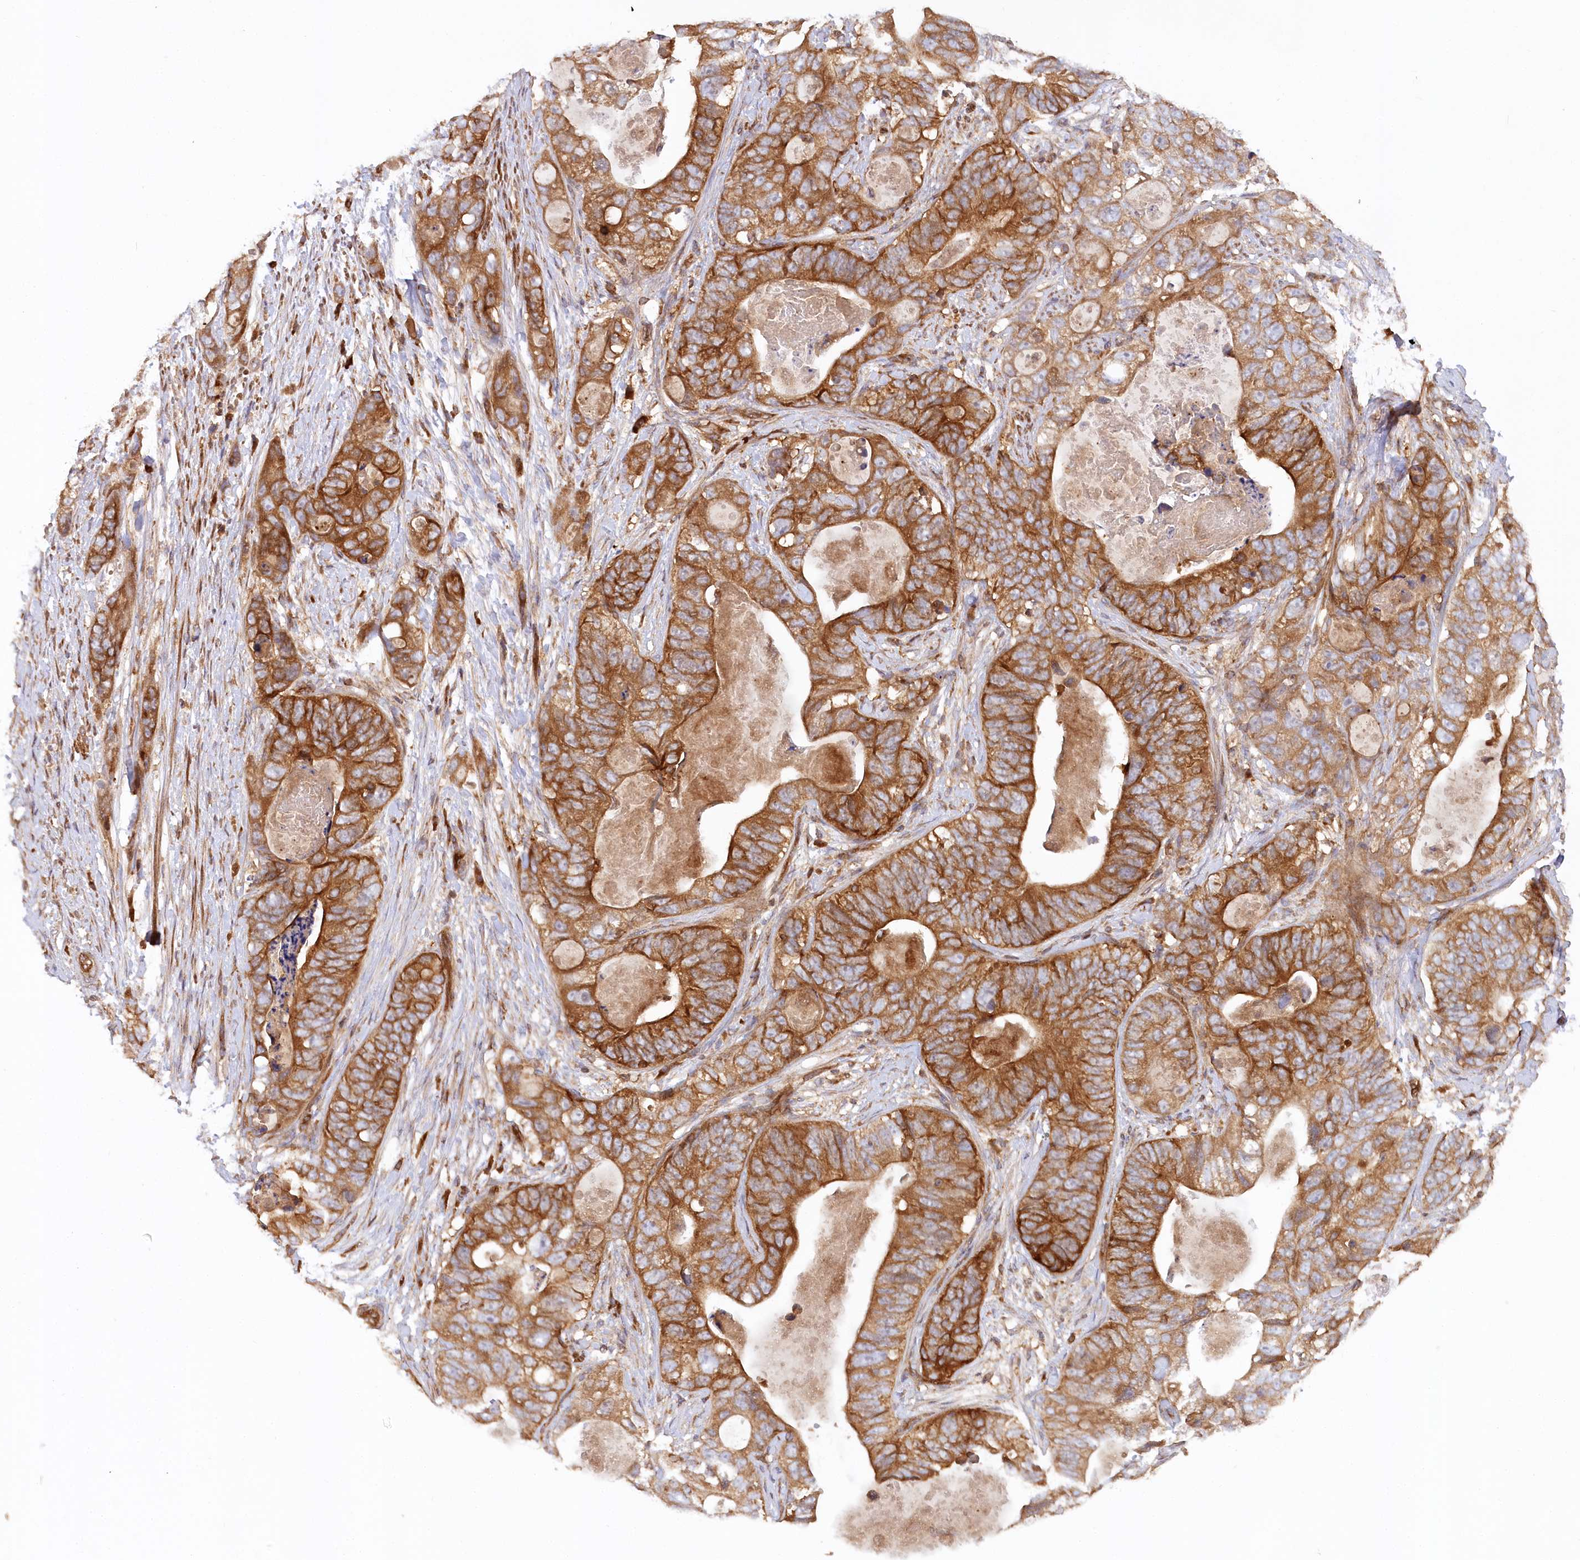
{"staining": {"intensity": "strong", "quantity": ">75%", "location": "cytoplasmic/membranous"}, "tissue": "stomach cancer", "cell_type": "Tumor cells", "image_type": "cancer", "snomed": [{"axis": "morphology", "description": "Adenocarcinoma, NOS"}, {"axis": "topography", "description": "Stomach"}], "caption": "A brown stain highlights strong cytoplasmic/membranous positivity of a protein in human adenocarcinoma (stomach) tumor cells. (Brightfield microscopy of DAB IHC at high magnification).", "gene": "PAIP2", "patient": {"sex": "female", "age": 89}}